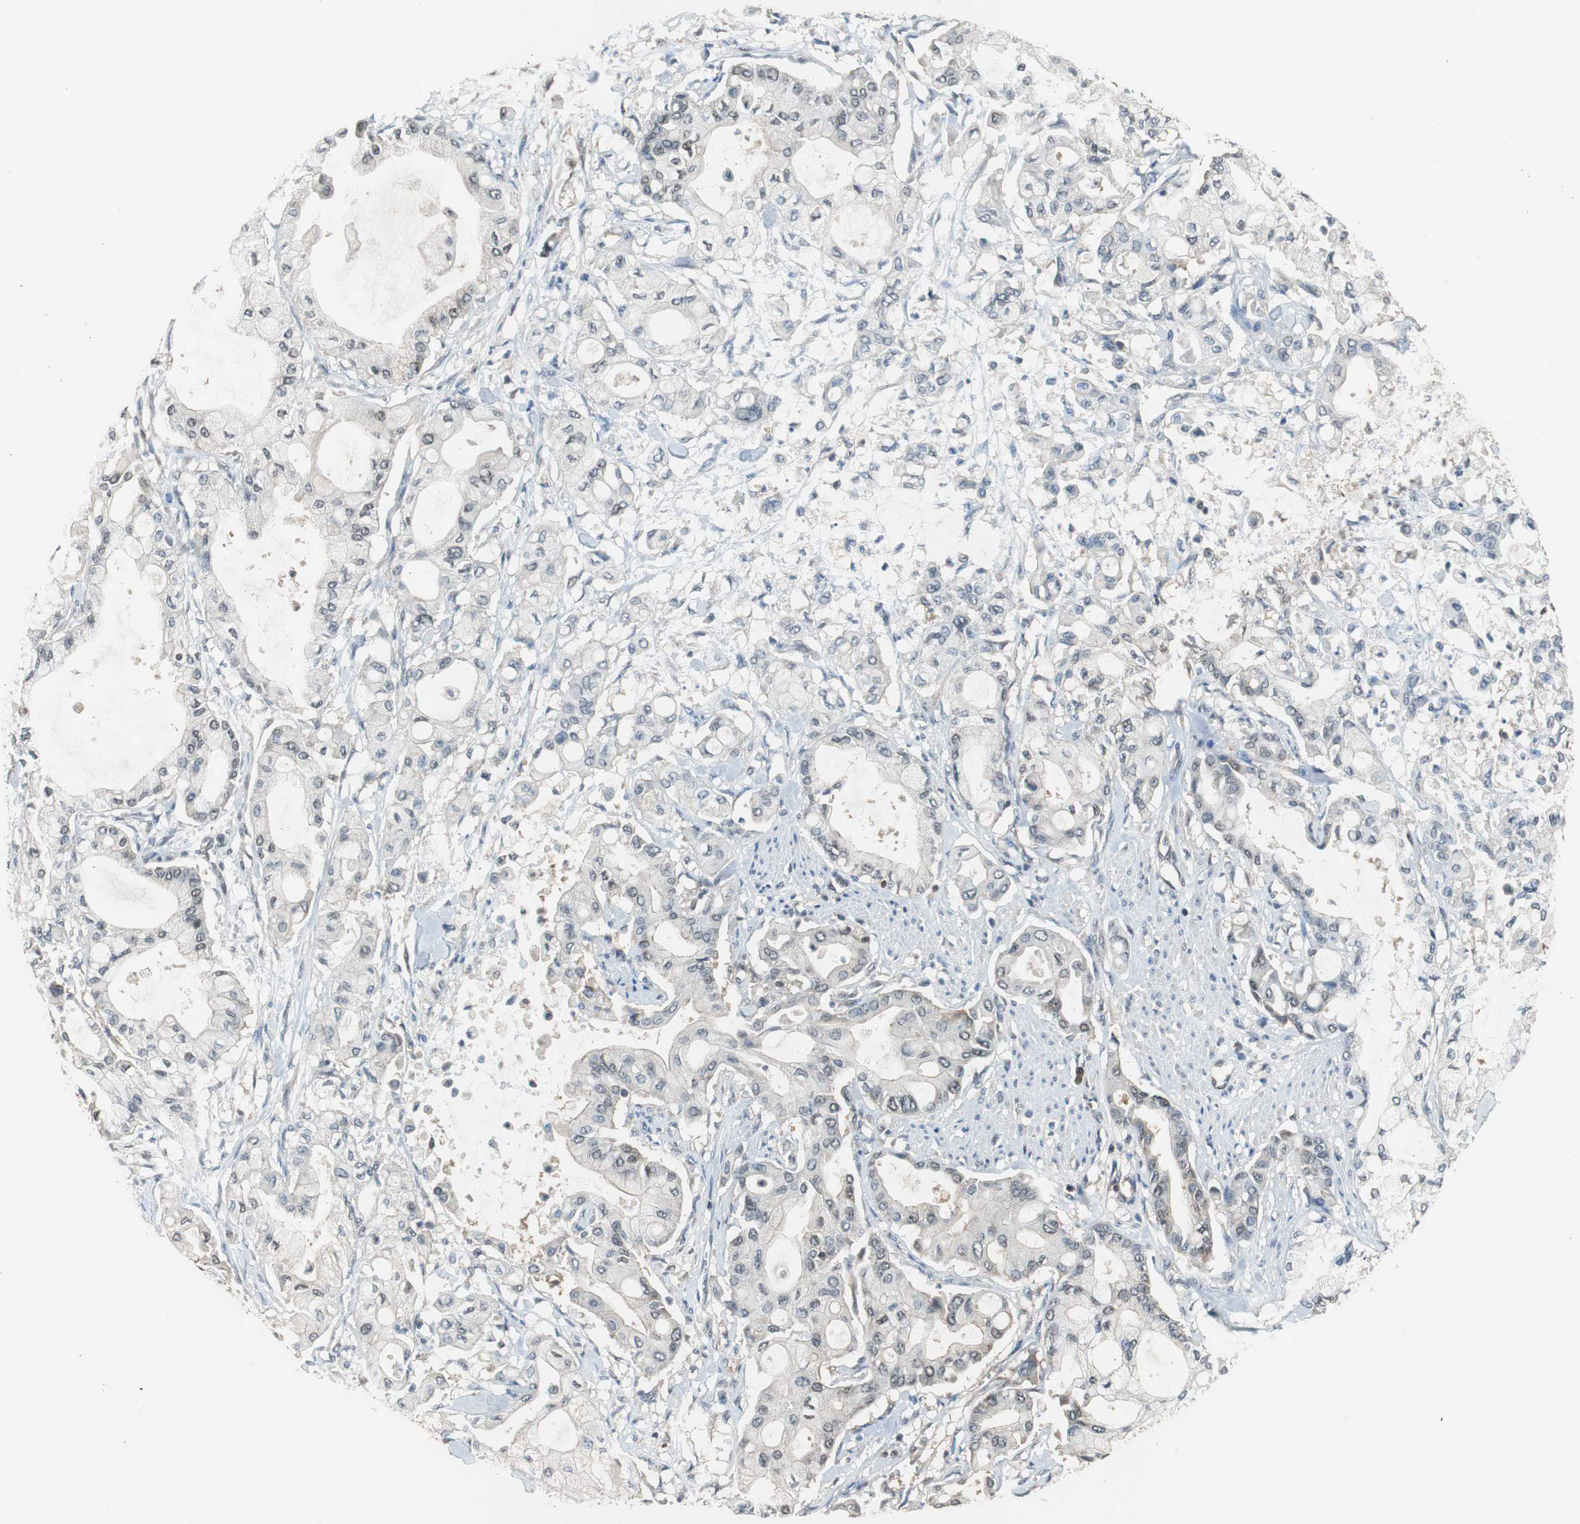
{"staining": {"intensity": "negative", "quantity": "none", "location": "none"}, "tissue": "pancreatic cancer", "cell_type": "Tumor cells", "image_type": "cancer", "snomed": [{"axis": "morphology", "description": "Adenocarcinoma, NOS"}, {"axis": "morphology", "description": "Adenocarcinoma, metastatic, NOS"}, {"axis": "topography", "description": "Lymph node"}, {"axis": "topography", "description": "Pancreas"}, {"axis": "topography", "description": "Duodenum"}], "caption": "Pancreatic cancer was stained to show a protein in brown. There is no significant staining in tumor cells.", "gene": "GSDMD", "patient": {"sex": "female", "age": 64}}